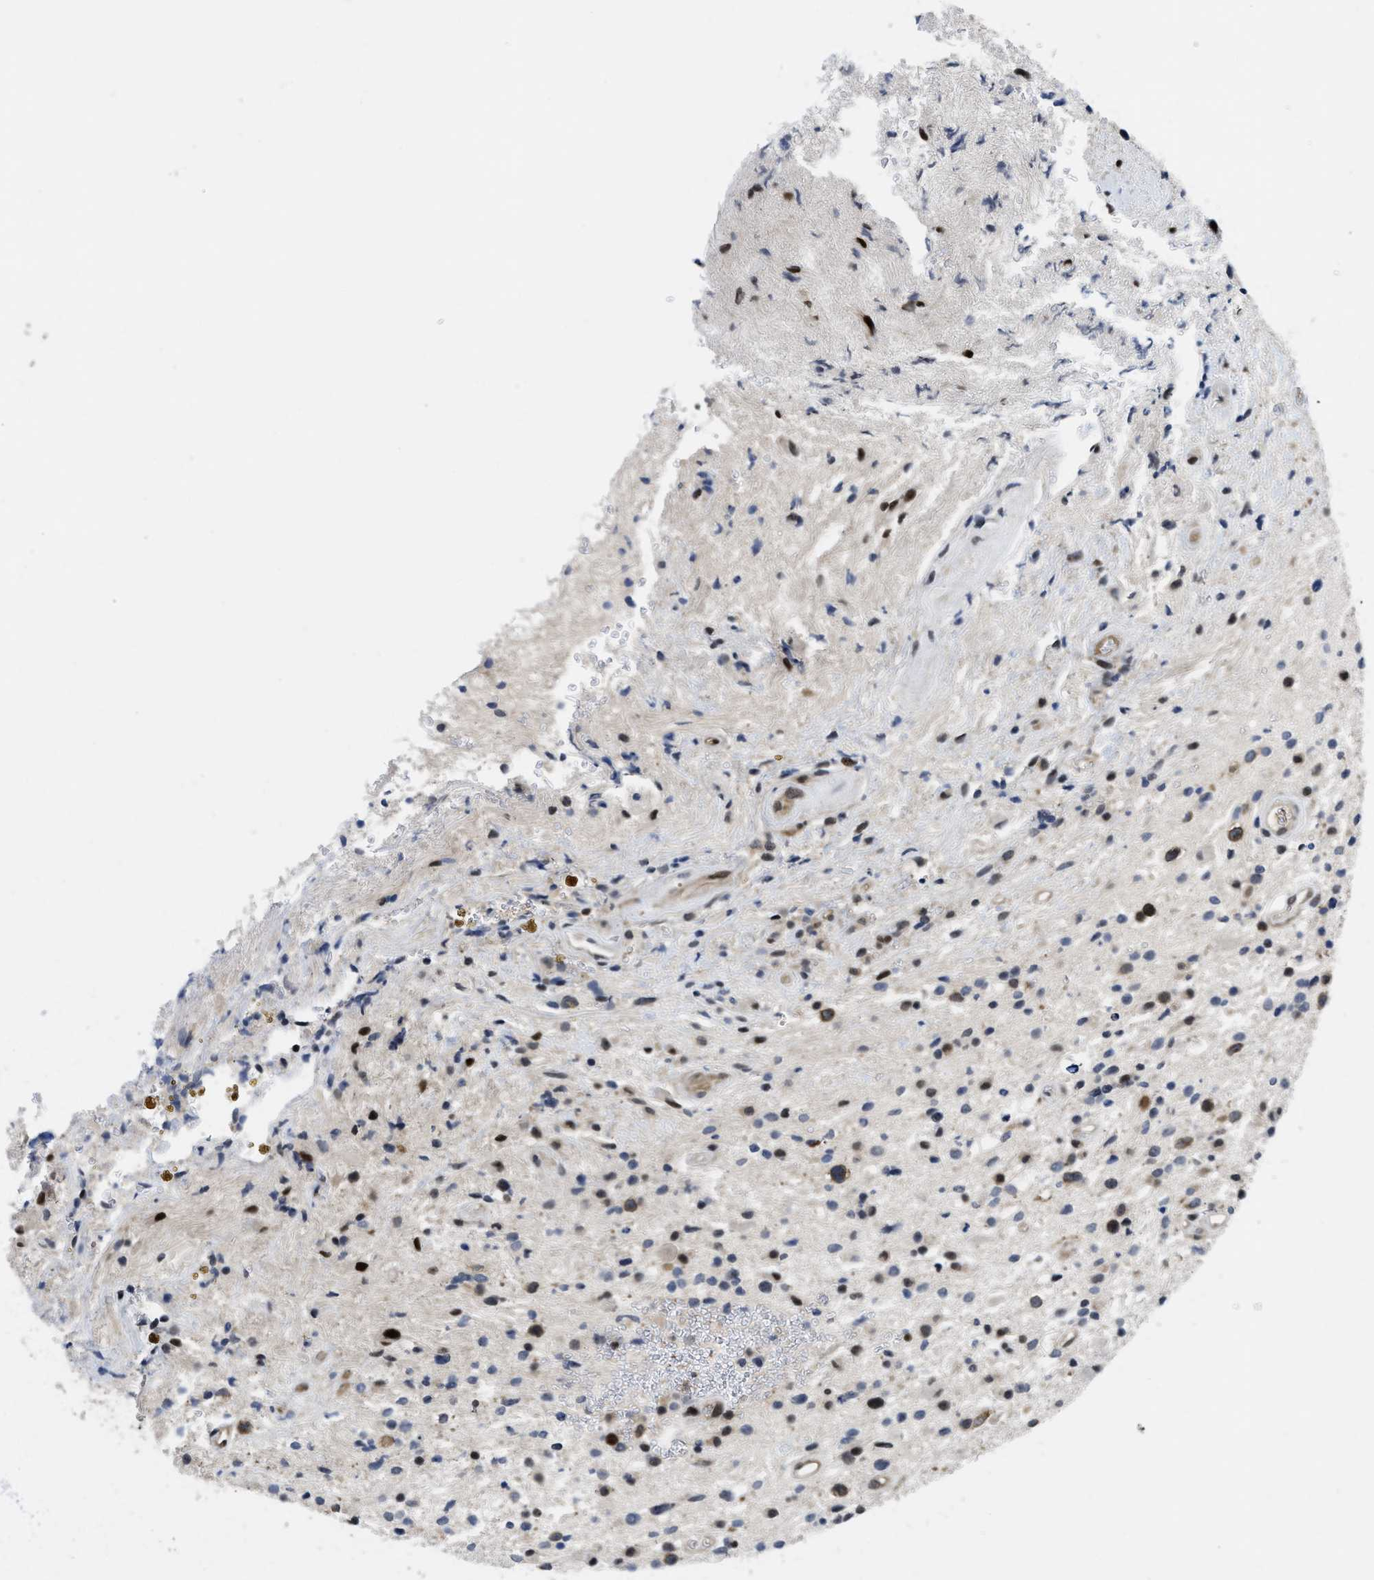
{"staining": {"intensity": "moderate", "quantity": "25%-75%", "location": "nuclear"}, "tissue": "glioma", "cell_type": "Tumor cells", "image_type": "cancer", "snomed": [{"axis": "morphology", "description": "Glioma, malignant, High grade"}, {"axis": "topography", "description": "Brain"}], "caption": "Malignant glioma (high-grade) stained for a protein (brown) shows moderate nuclear positive positivity in approximately 25%-75% of tumor cells.", "gene": "HIF1A", "patient": {"sex": "male", "age": 33}}